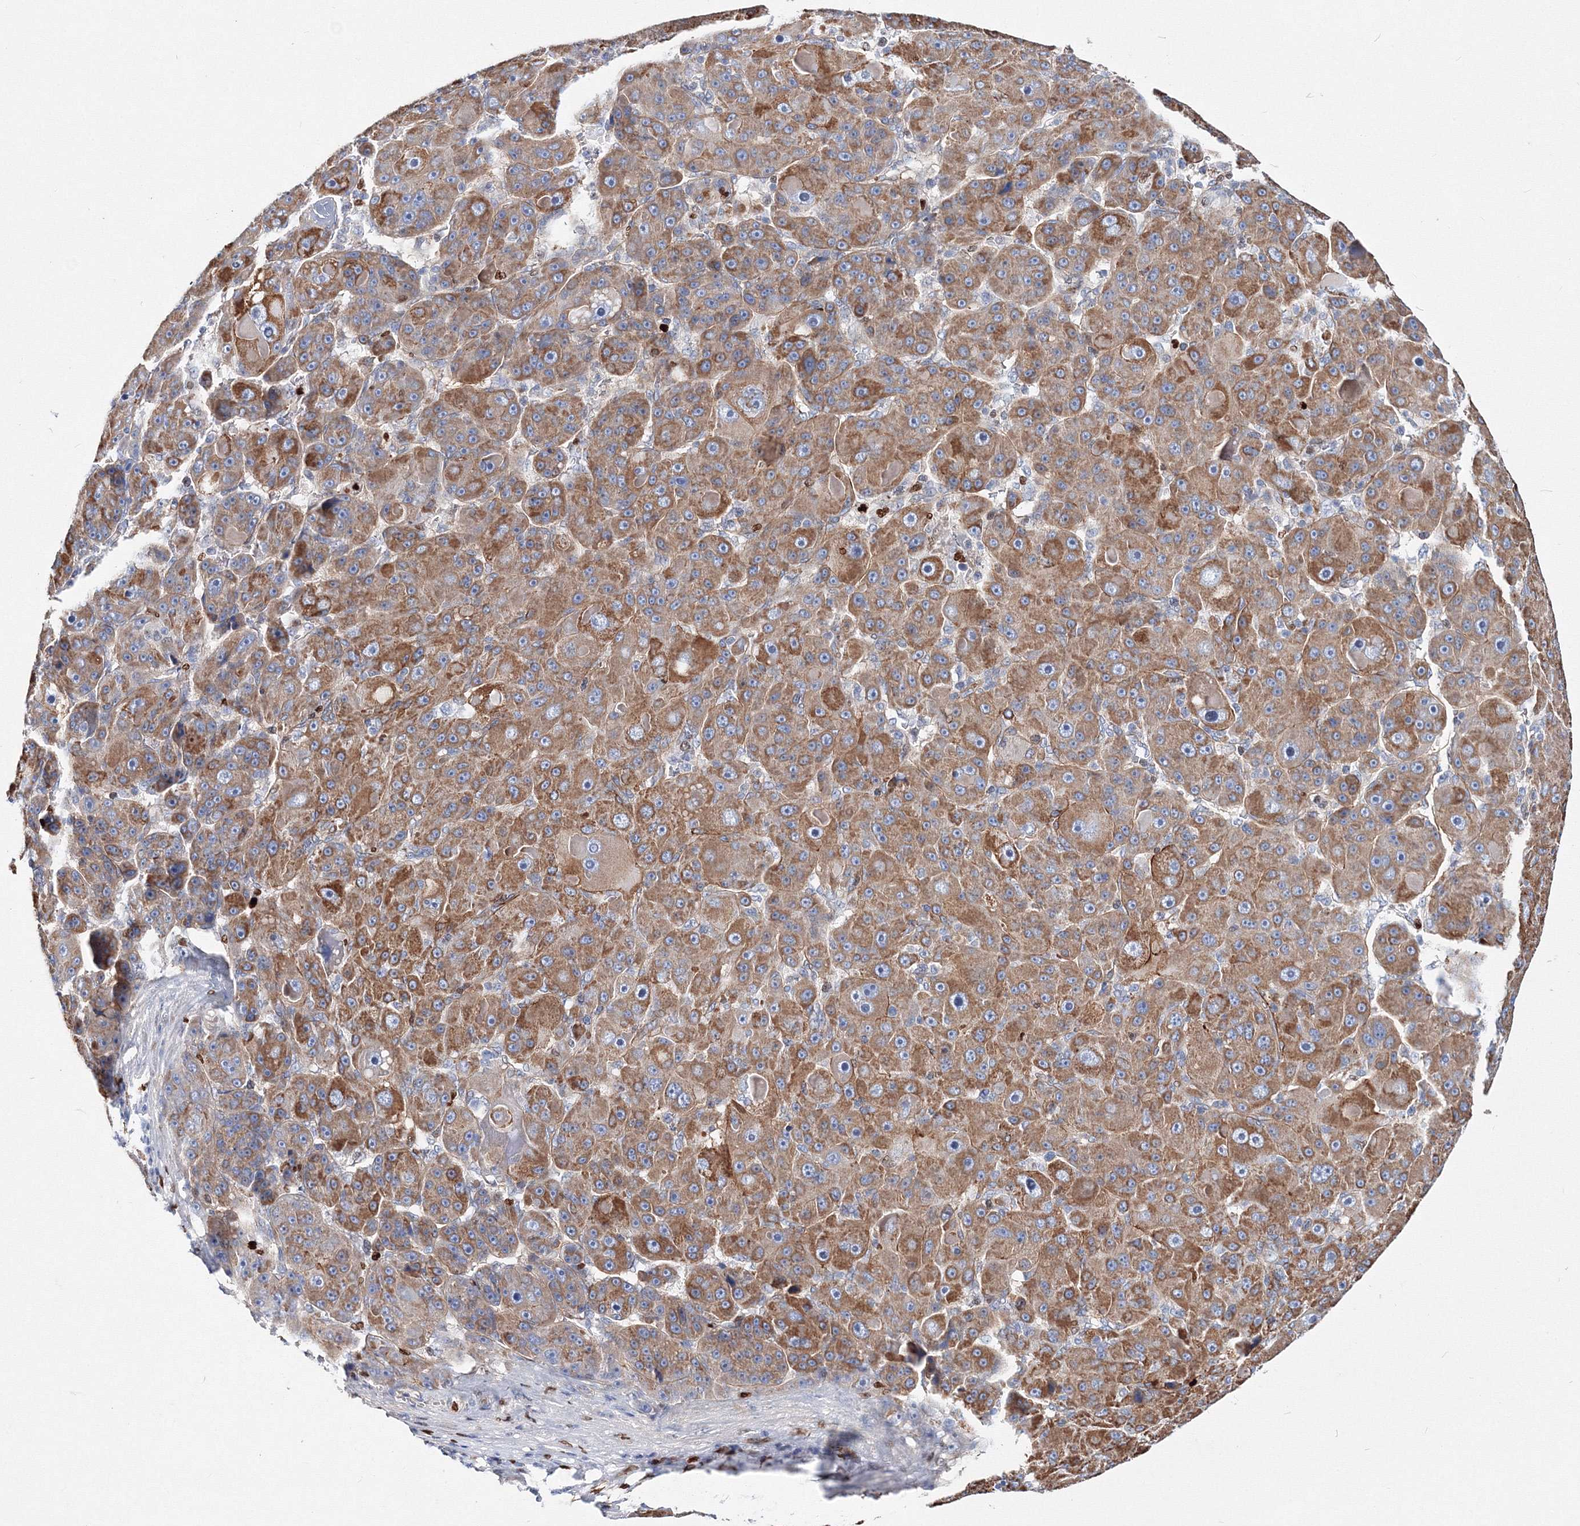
{"staining": {"intensity": "strong", "quantity": ">75%", "location": "cytoplasmic/membranous"}, "tissue": "liver cancer", "cell_type": "Tumor cells", "image_type": "cancer", "snomed": [{"axis": "morphology", "description": "Carcinoma, Hepatocellular, NOS"}, {"axis": "topography", "description": "Liver"}], "caption": "This image shows immunohistochemistry staining of liver cancer, with high strong cytoplasmic/membranous expression in about >75% of tumor cells.", "gene": "C11orf52", "patient": {"sex": "male", "age": 76}}